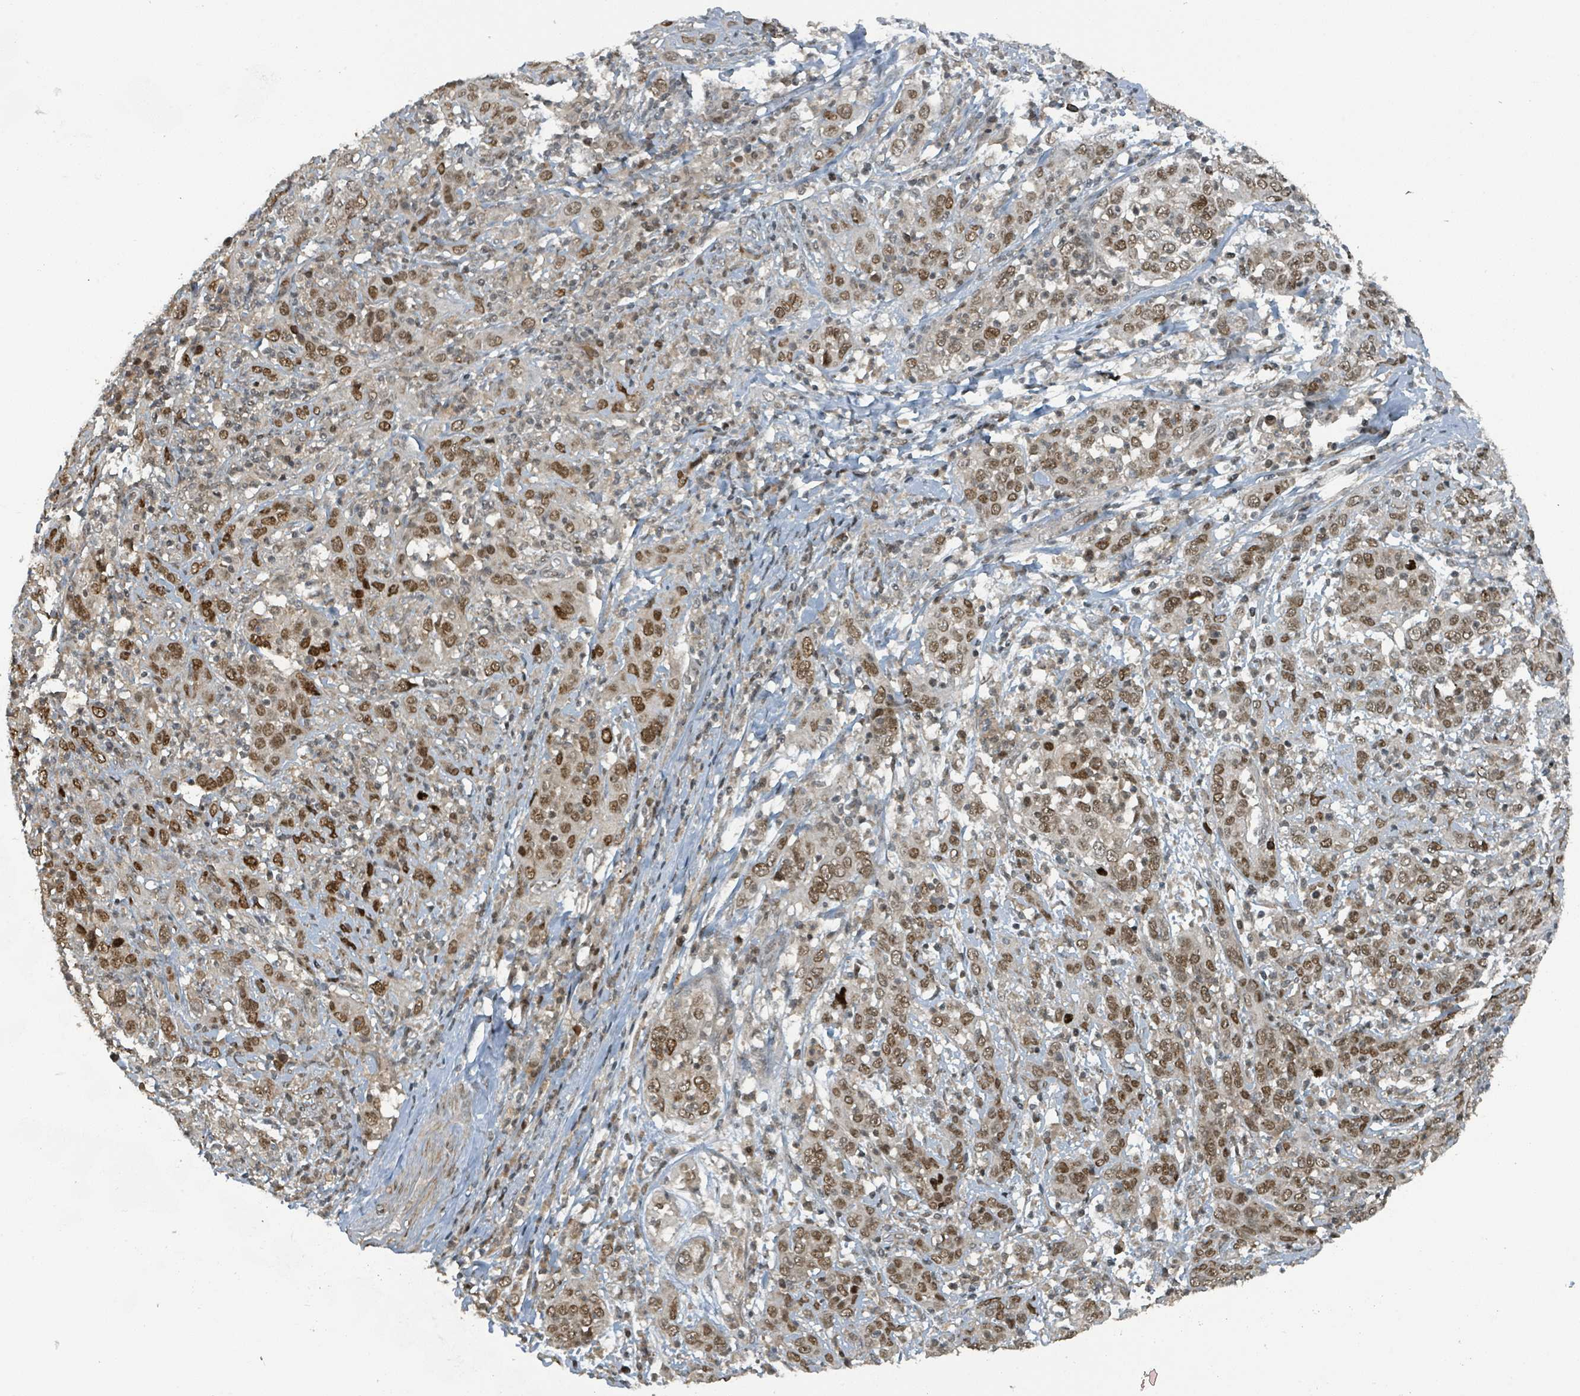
{"staining": {"intensity": "moderate", "quantity": ">75%", "location": "nuclear"}, "tissue": "cervical cancer", "cell_type": "Tumor cells", "image_type": "cancer", "snomed": [{"axis": "morphology", "description": "Squamous cell carcinoma, NOS"}, {"axis": "topography", "description": "Cervix"}], "caption": "Immunohistochemical staining of human cervical squamous cell carcinoma exhibits medium levels of moderate nuclear protein staining in approximately >75% of tumor cells. (DAB (3,3'-diaminobenzidine) = brown stain, brightfield microscopy at high magnification).", "gene": "PHIP", "patient": {"sex": "female", "age": 46}}